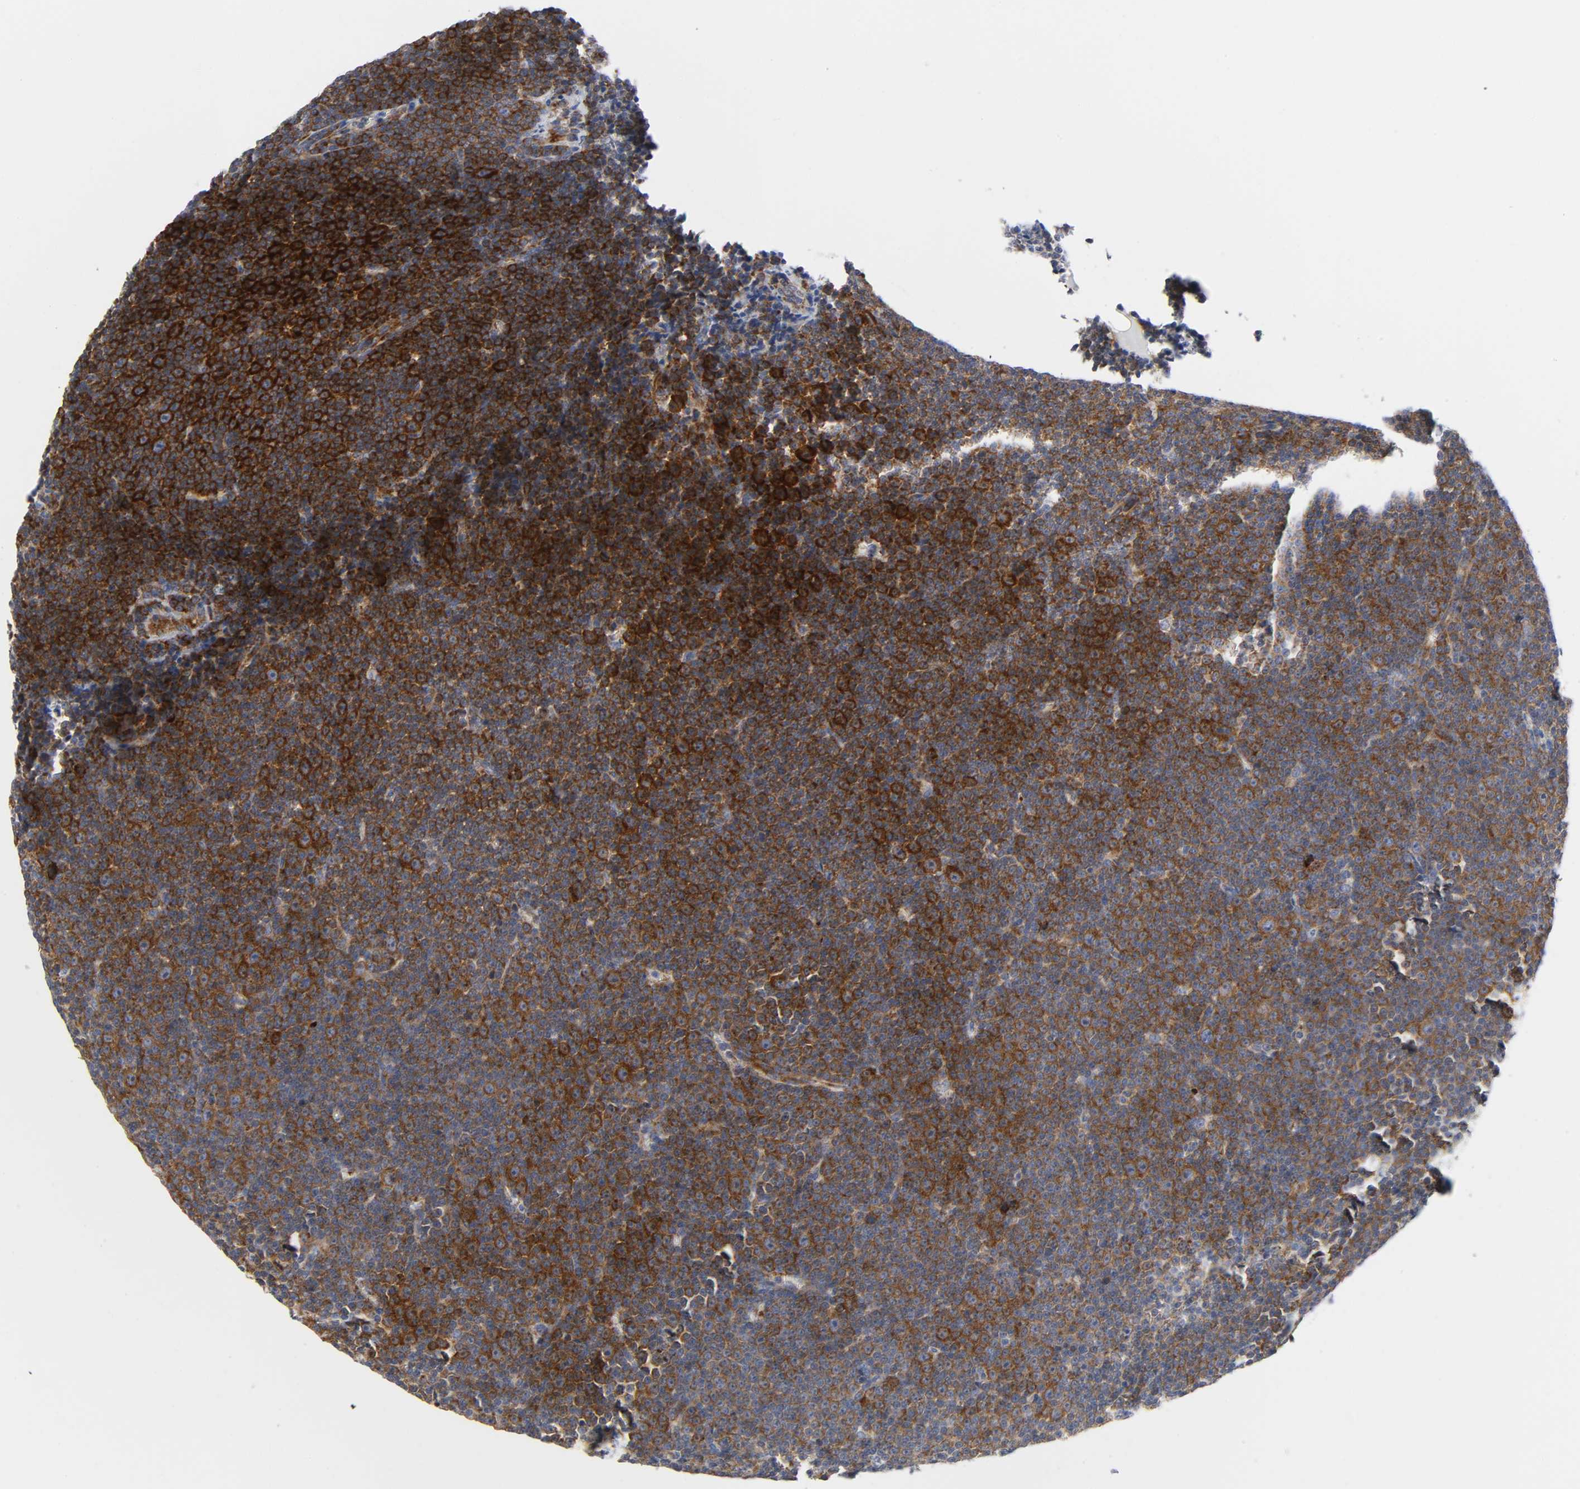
{"staining": {"intensity": "strong", "quantity": ">75%", "location": "cytoplasmic/membranous"}, "tissue": "lymphoma", "cell_type": "Tumor cells", "image_type": "cancer", "snomed": [{"axis": "morphology", "description": "Malignant lymphoma, non-Hodgkin's type, Low grade"}, {"axis": "topography", "description": "Lymph node"}], "caption": "The image exhibits immunohistochemical staining of lymphoma. There is strong cytoplasmic/membranous staining is present in about >75% of tumor cells. The staining was performed using DAB, with brown indicating positive protein expression. Nuclei are stained blue with hematoxylin.", "gene": "REL", "patient": {"sex": "female", "age": 67}}